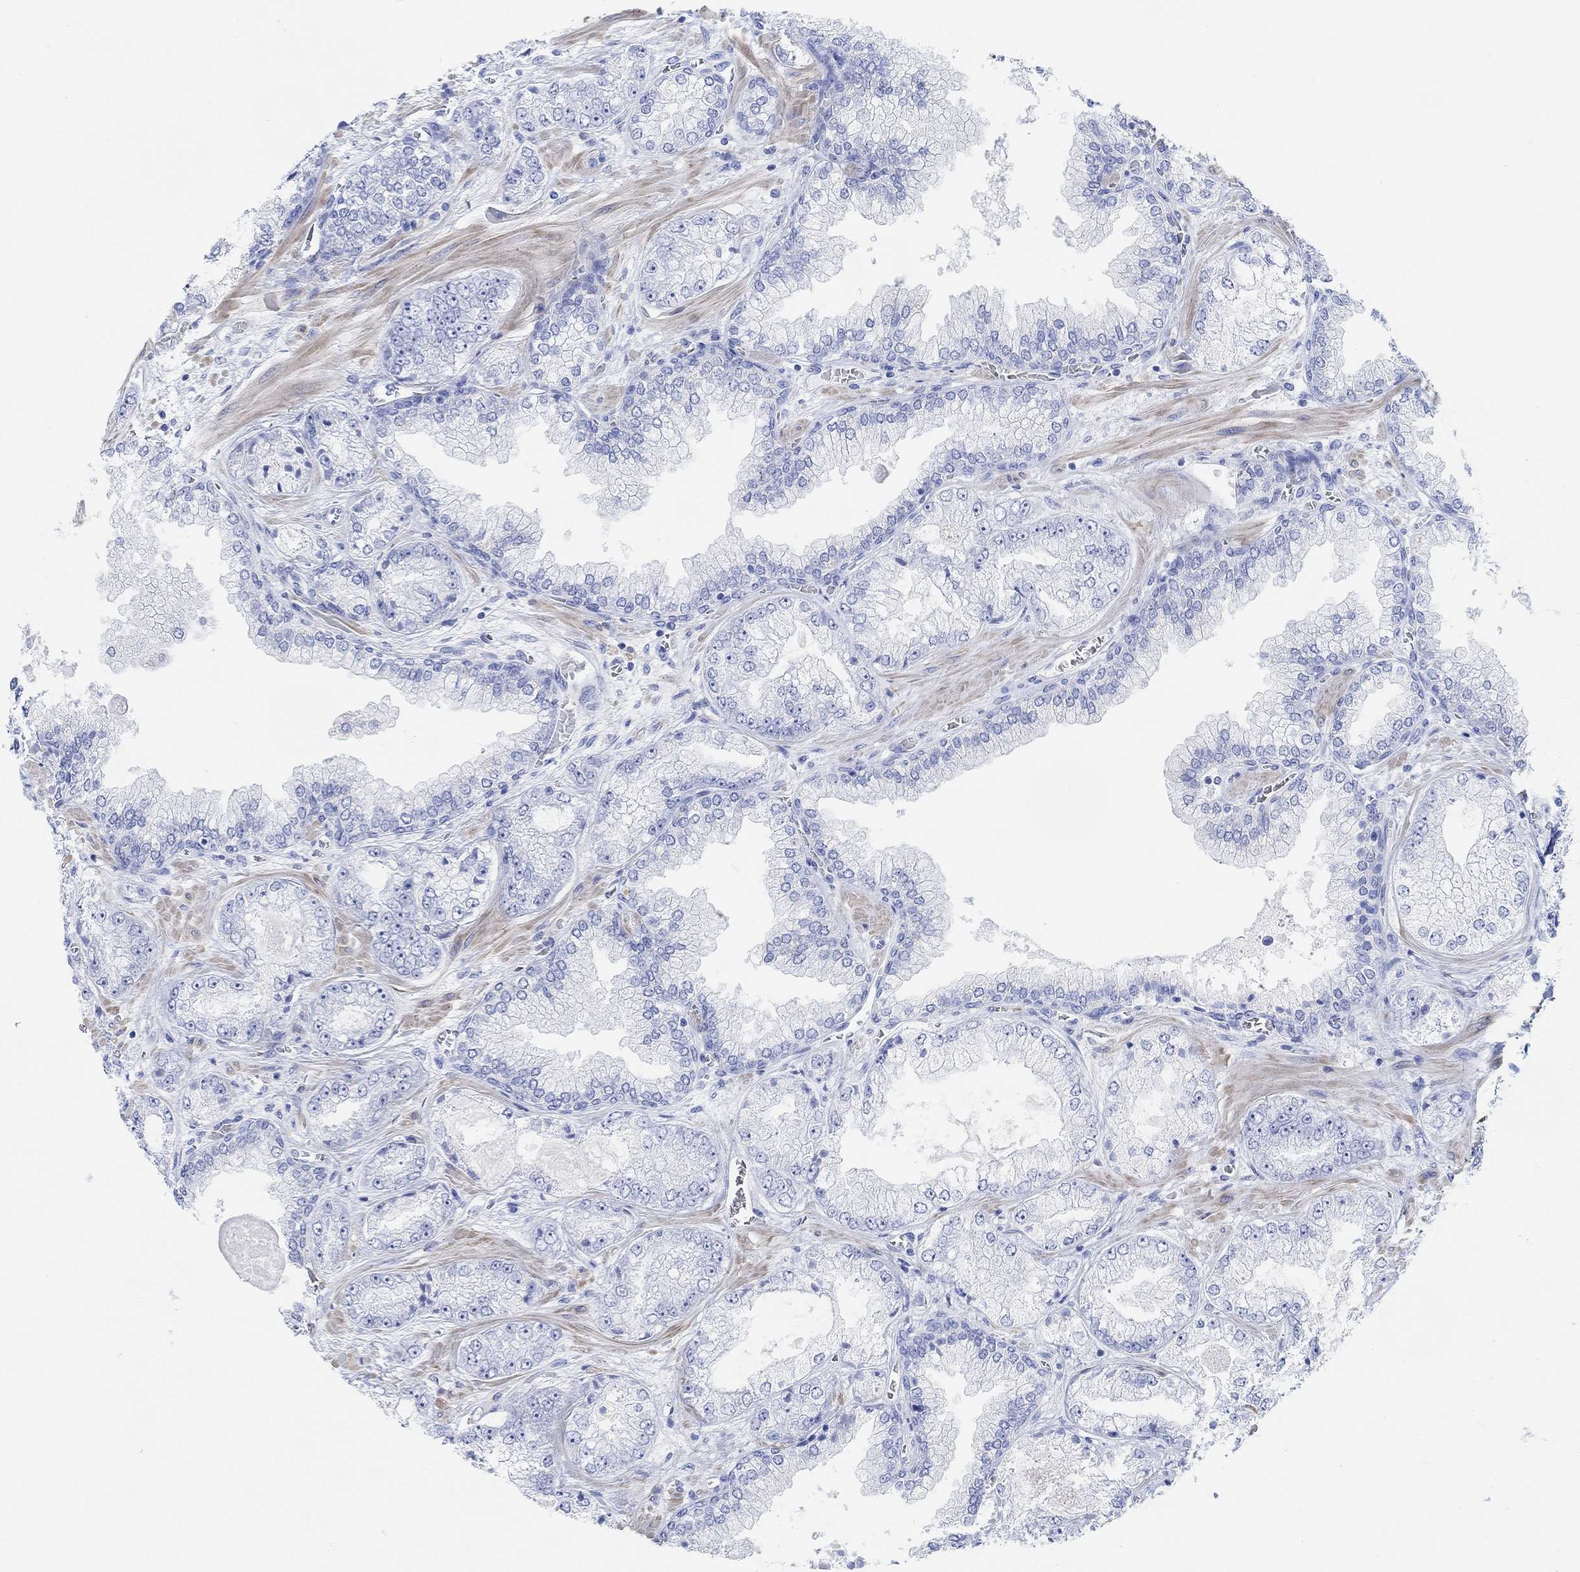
{"staining": {"intensity": "negative", "quantity": "none", "location": "none"}, "tissue": "prostate cancer", "cell_type": "Tumor cells", "image_type": "cancer", "snomed": [{"axis": "morphology", "description": "Adenocarcinoma, Low grade"}, {"axis": "topography", "description": "Prostate"}], "caption": "High magnification brightfield microscopy of prostate low-grade adenocarcinoma stained with DAB (3,3'-diaminobenzidine) (brown) and counterstained with hematoxylin (blue): tumor cells show no significant staining. (Brightfield microscopy of DAB immunohistochemistry at high magnification).", "gene": "ANKRD33", "patient": {"sex": "male", "age": 57}}